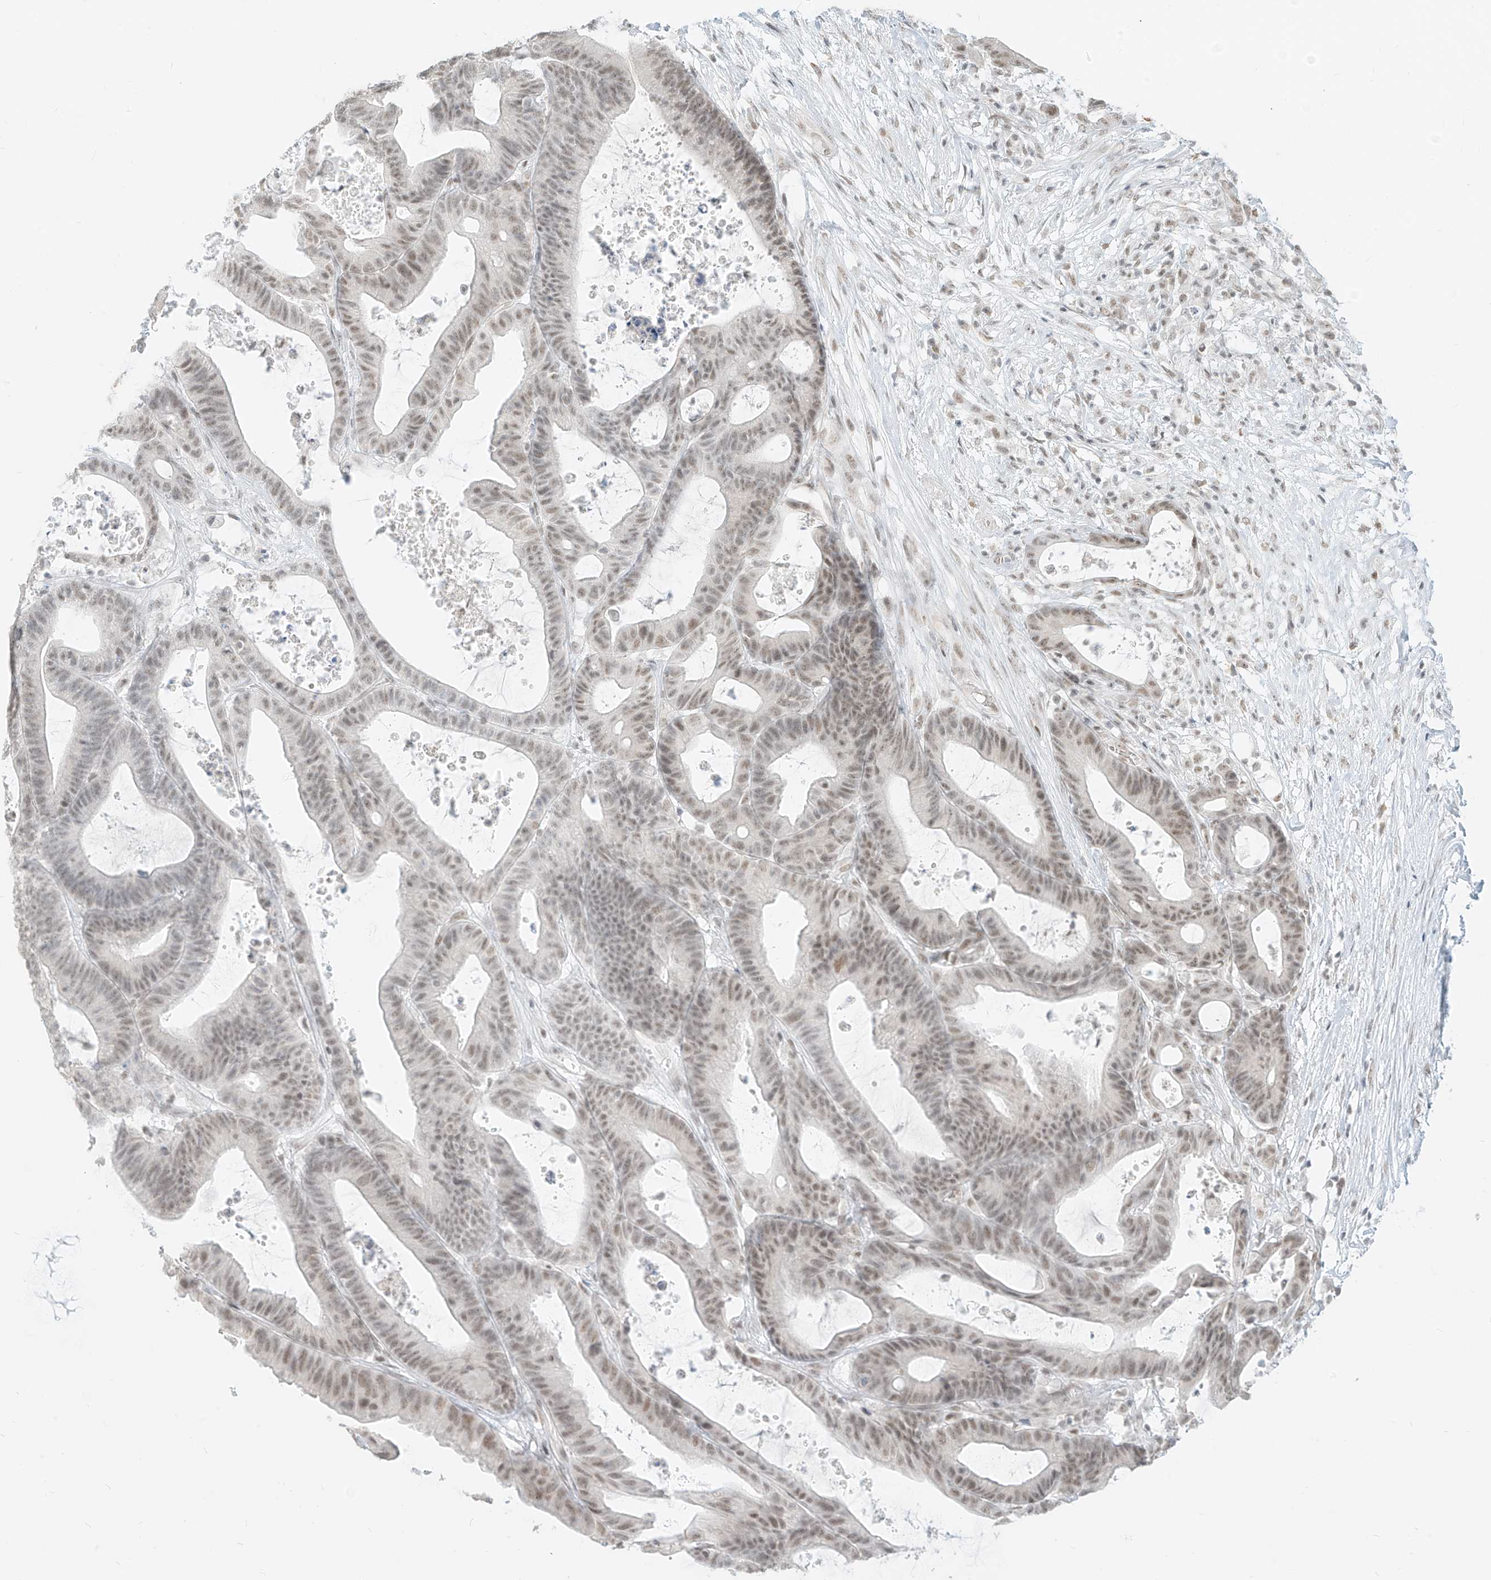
{"staining": {"intensity": "moderate", "quantity": "25%-75%", "location": "nuclear"}, "tissue": "colorectal cancer", "cell_type": "Tumor cells", "image_type": "cancer", "snomed": [{"axis": "morphology", "description": "Adenocarcinoma, NOS"}, {"axis": "topography", "description": "Colon"}], "caption": "High-magnification brightfield microscopy of colorectal cancer (adenocarcinoma) stained with DAB (brown) and counterstained with hematoxylin (blue). tumor cells exhibit moderate nuclear expression is seen in approximately25%-75% of cells.", "gene": "SUPT5H", "patient": {"sex": "female", "age": 84}}